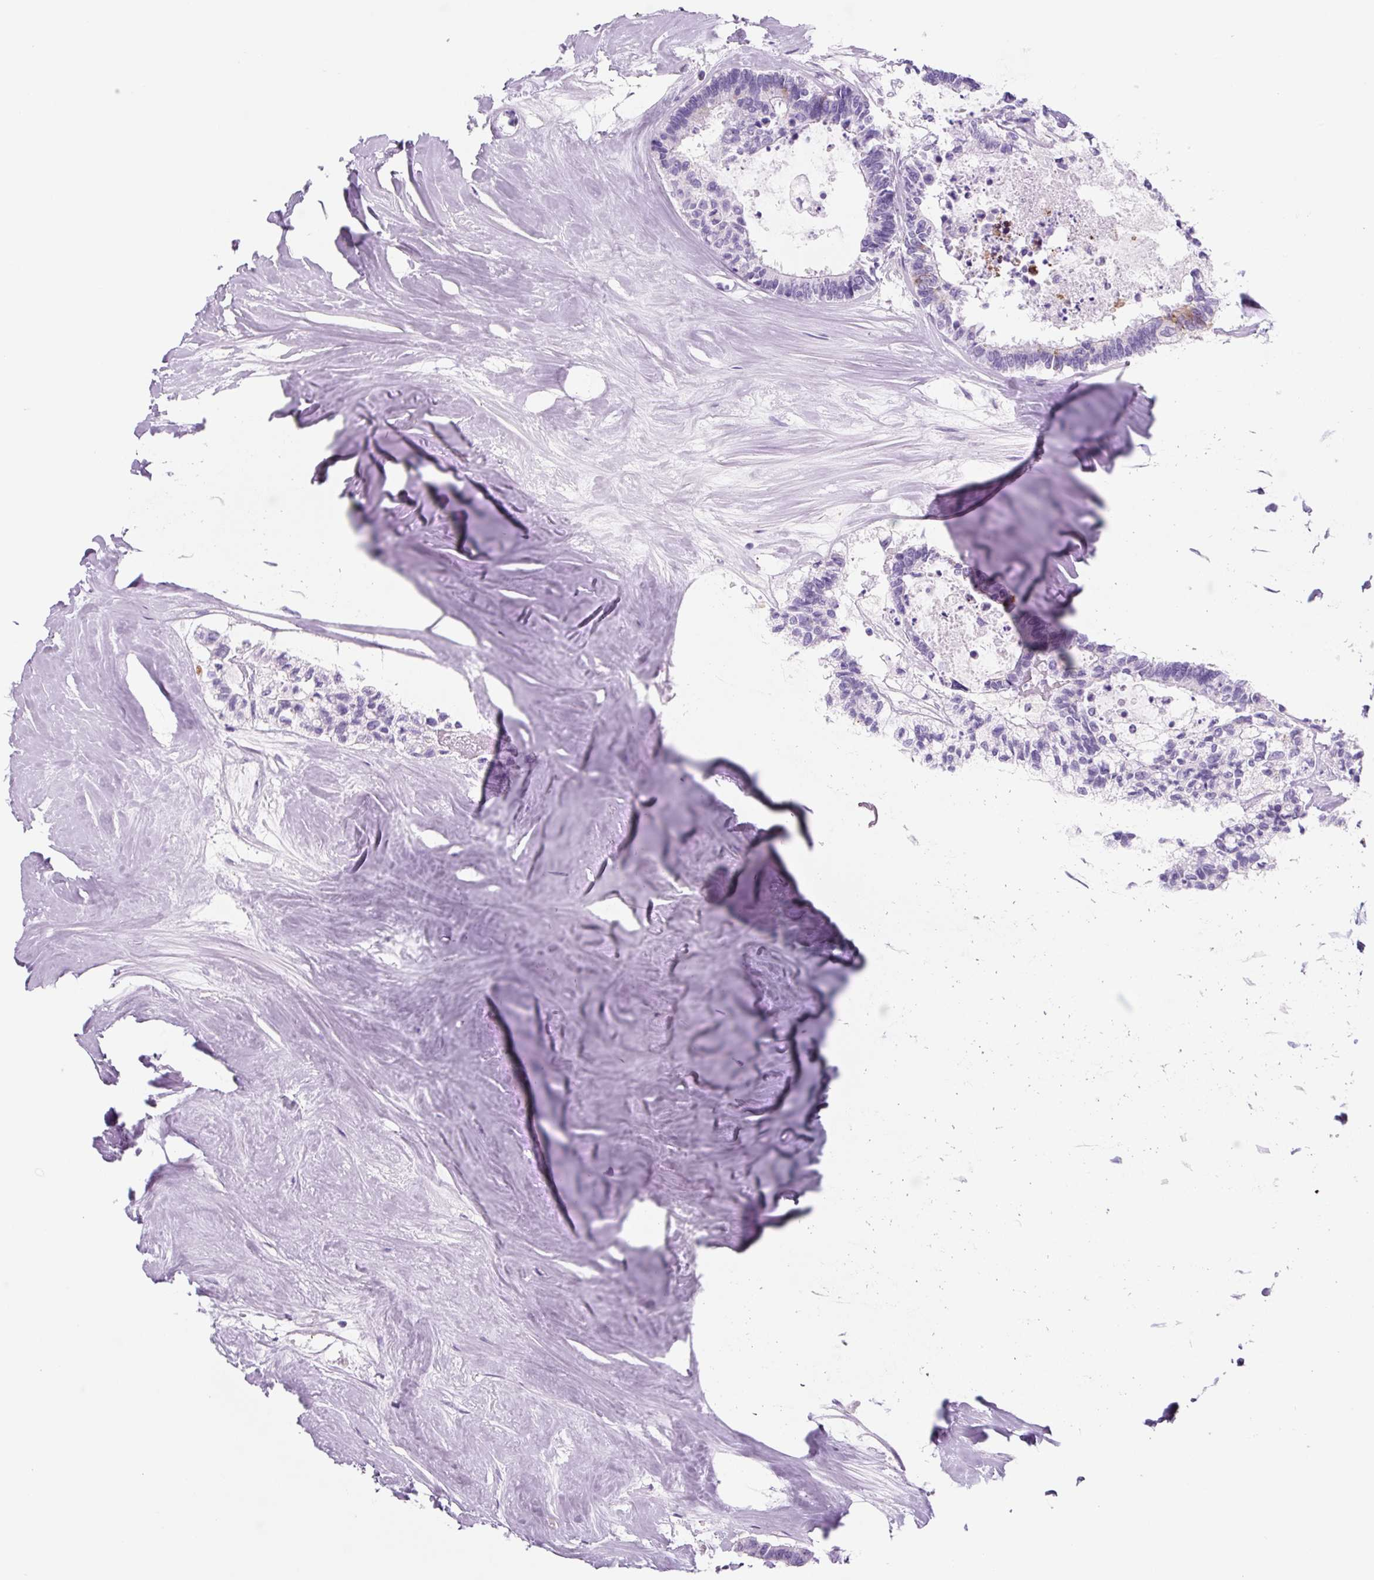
{"staining": {"intensity": "negative", "quantity": "none", "location": "none"}, "tissue": "colorectal cancer", "cell_type": "Tumor cells", "image_type": "cancer", "snomed": [{"axis": "morphology", "description": "Adenocarcinoma, NOS"}, {"axis": "topography", "description": "Colon"}, {"axis": "topography", "description": "Rectum"}], "caption": "The histopathology image displays no significant expression in tumor cells of colorectal adenocarcinoma.", "gene": "TNFRSF8", "patient": {"sex": "male", "age": 57}}